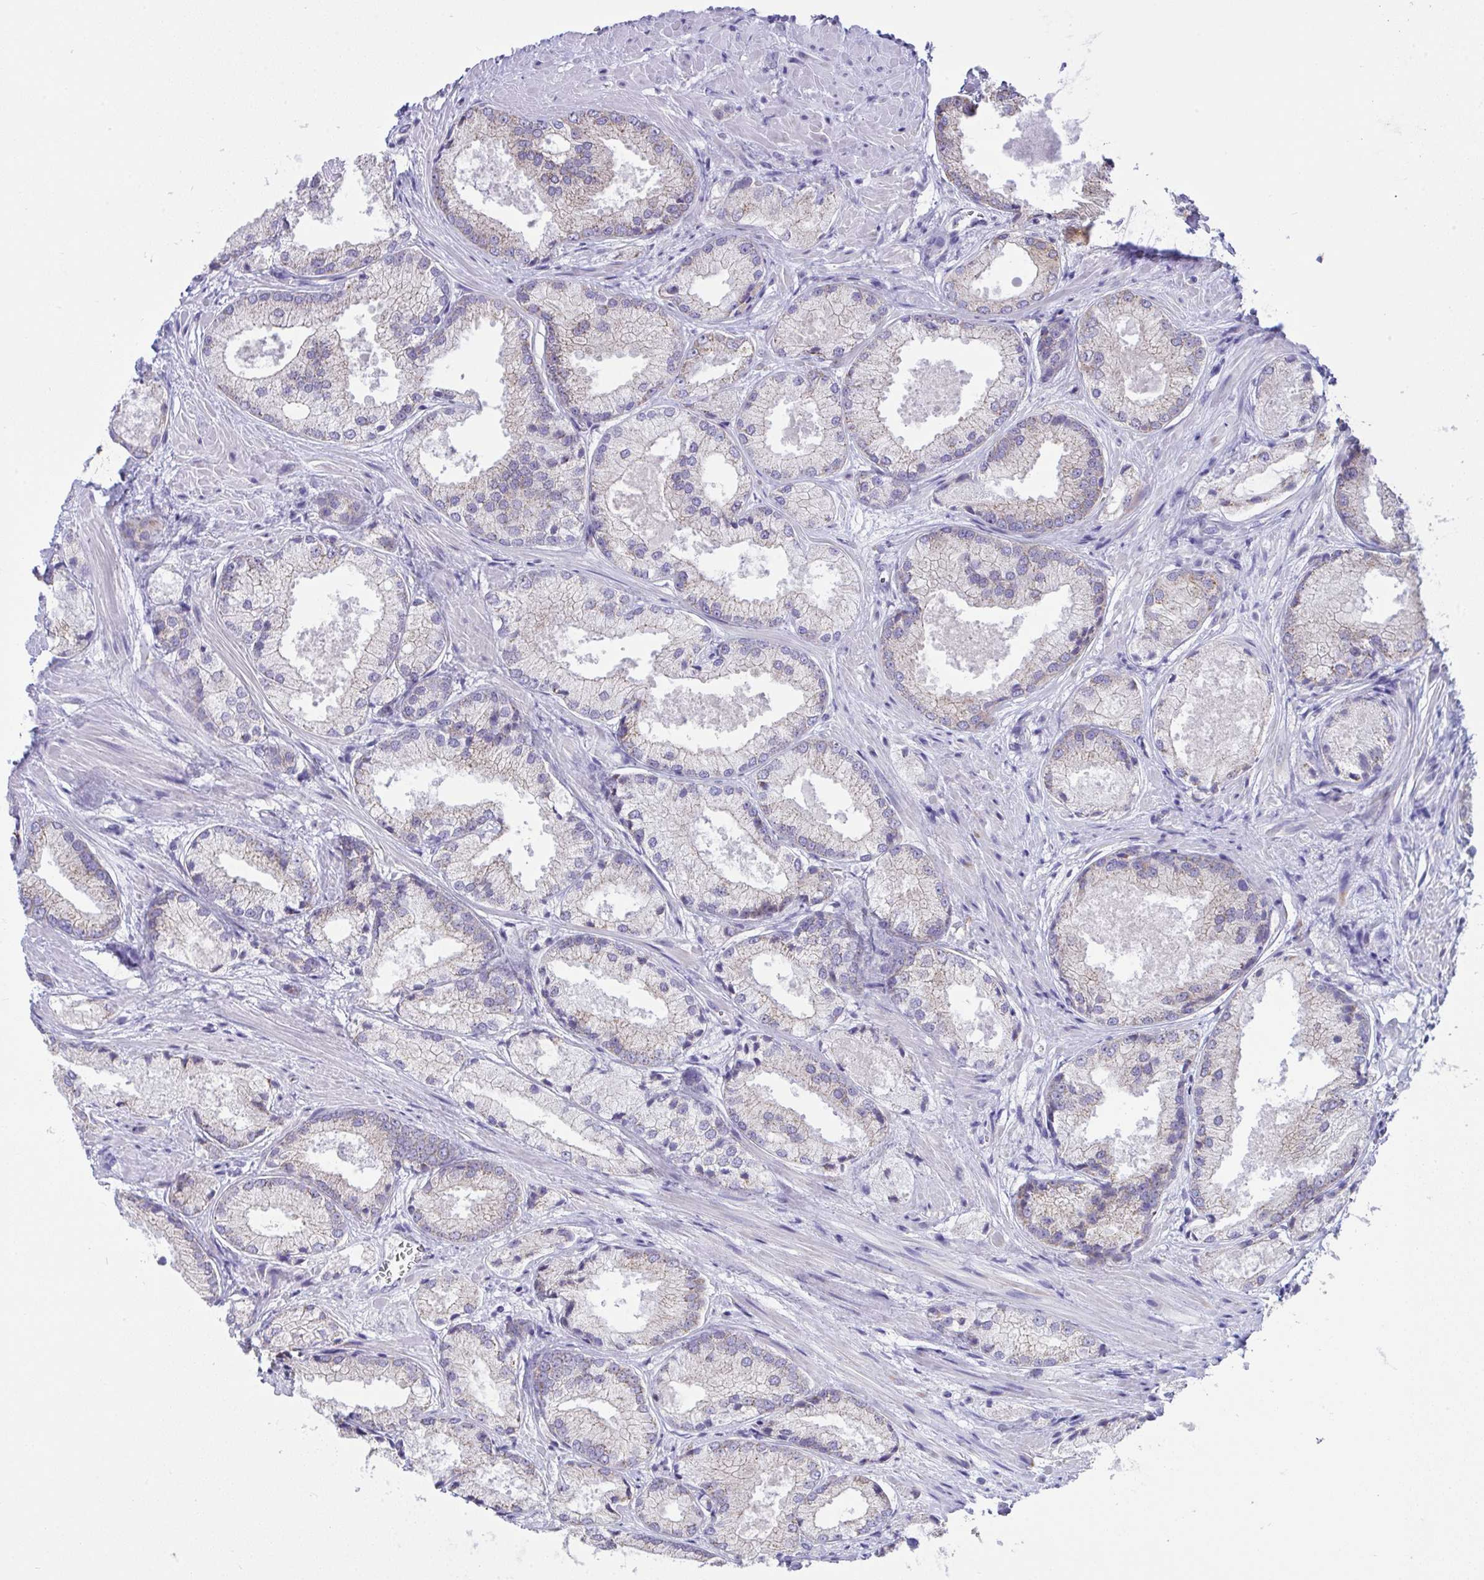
{"staining": {"intensity": "weak", "quantity": "<25%", "location": "cytoplasmic/membranous"}, "tissue": "prostate cancer", "cell_type": "Tumor cells", "image_type": "cancer", "snomed": [{"axis": "morphology", "description": "Adenocarcinoma, High grade"}, {"axis": "topography", "description": "Prostate"}], "caption": "This is a micrograph of immunohistochemistry staining of prostate adenocarcinoma (high-grade), which shows no staining in tumor cells.", "gene": "PLA2G12B", "patient": {"sex": "male", "age": 68}}